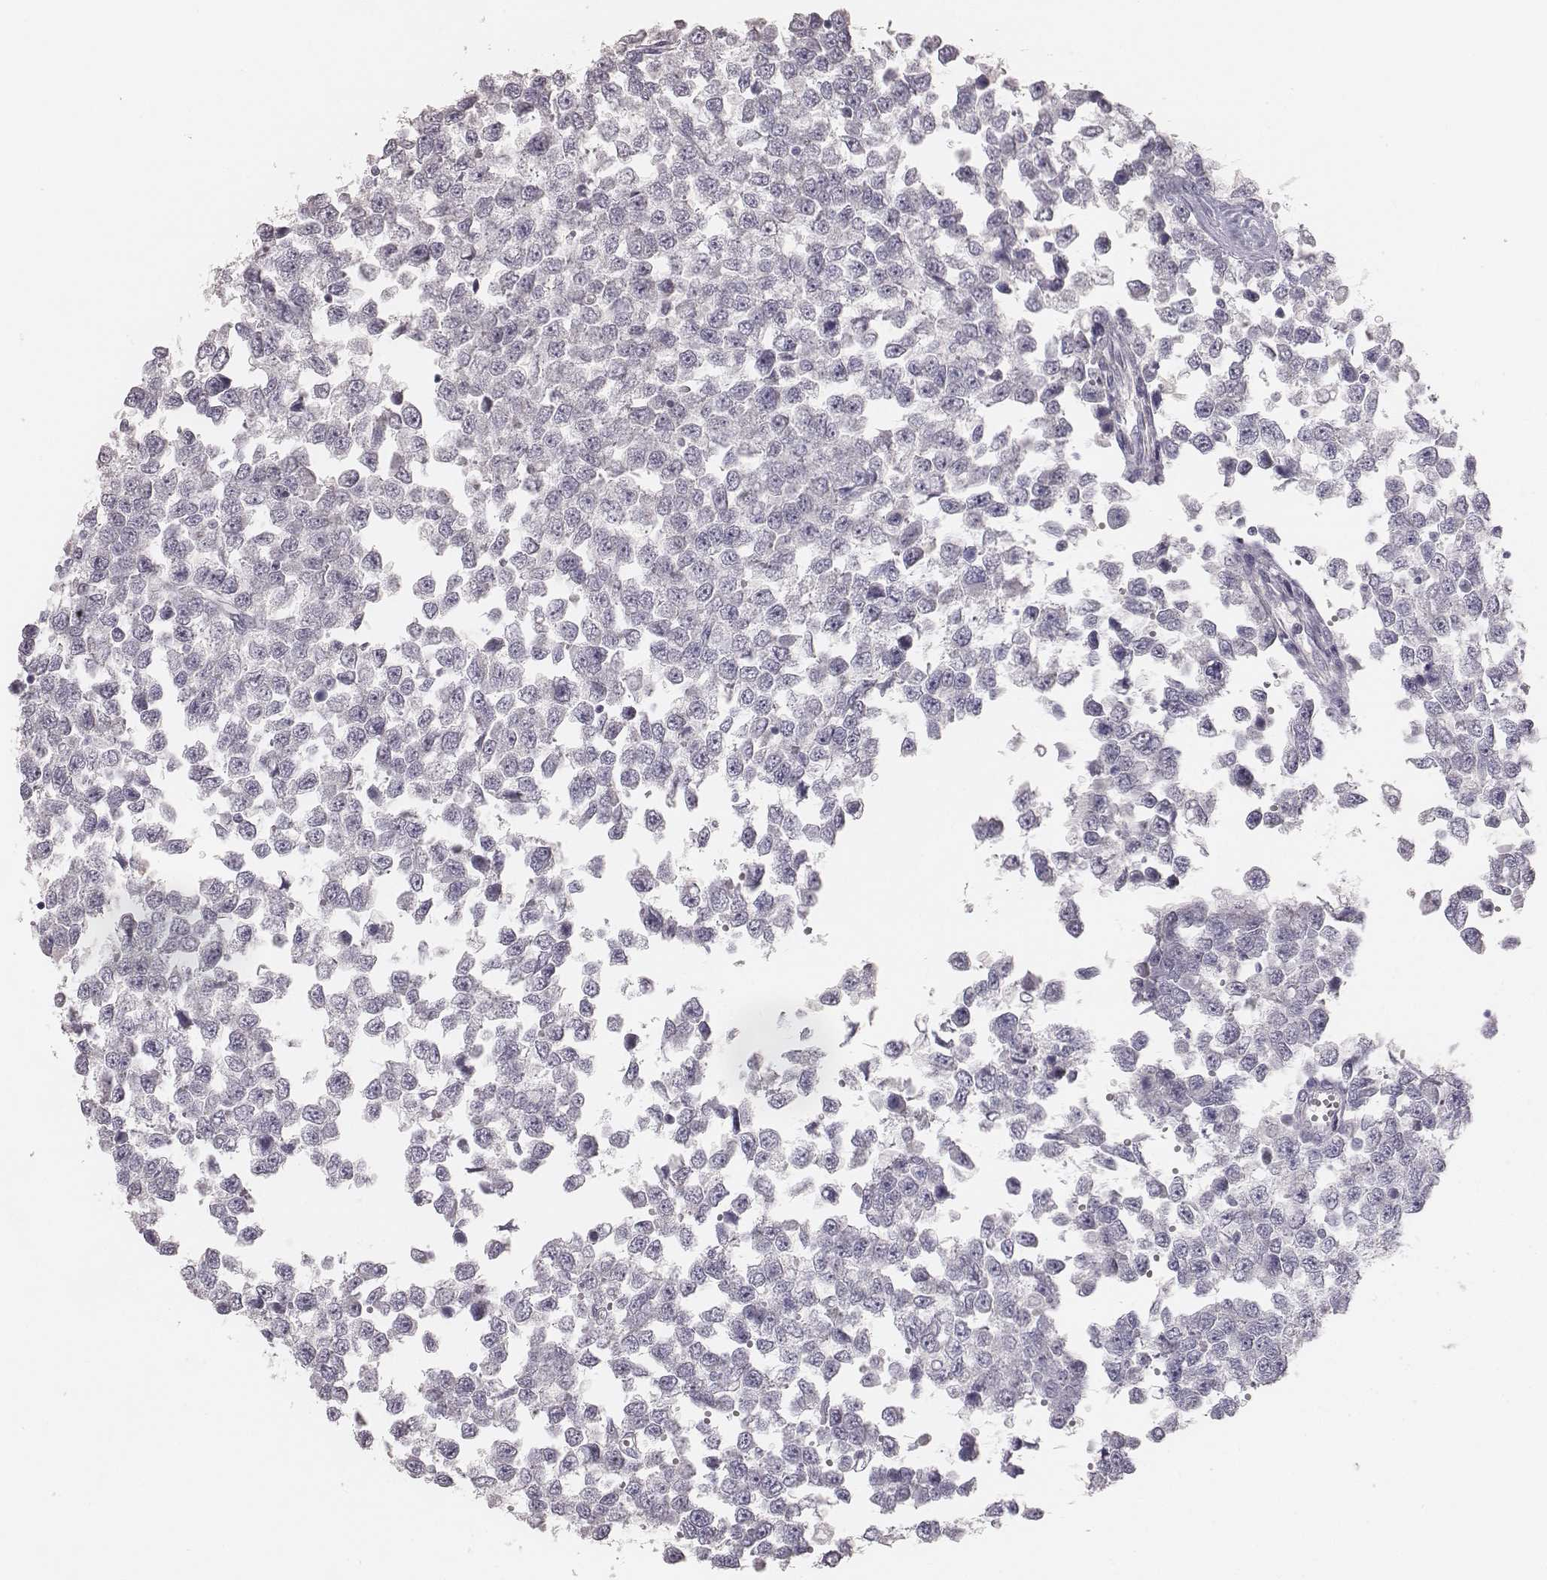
{"staining": {"intensity": "negative", "quantity": "none", "location": "none"}, "tissue": "testis cancer", "cell_type": "Tumor cells", "image_type": "cancer", "snomed": [{"axis": "morphology", "description": "Normal tissue, NOS"}, {"axis": "morphology", "description": "Seminoma, NOS"}, {"axis": "topography", "description": "Testis"}, {"axis": "topography", "description": "Epididymis"}], "caption": "Tumor cells show no significant protein positivity in testis seminoma.", "gene": "MYH6", "patient": {"sex": "male", "age": 34}}